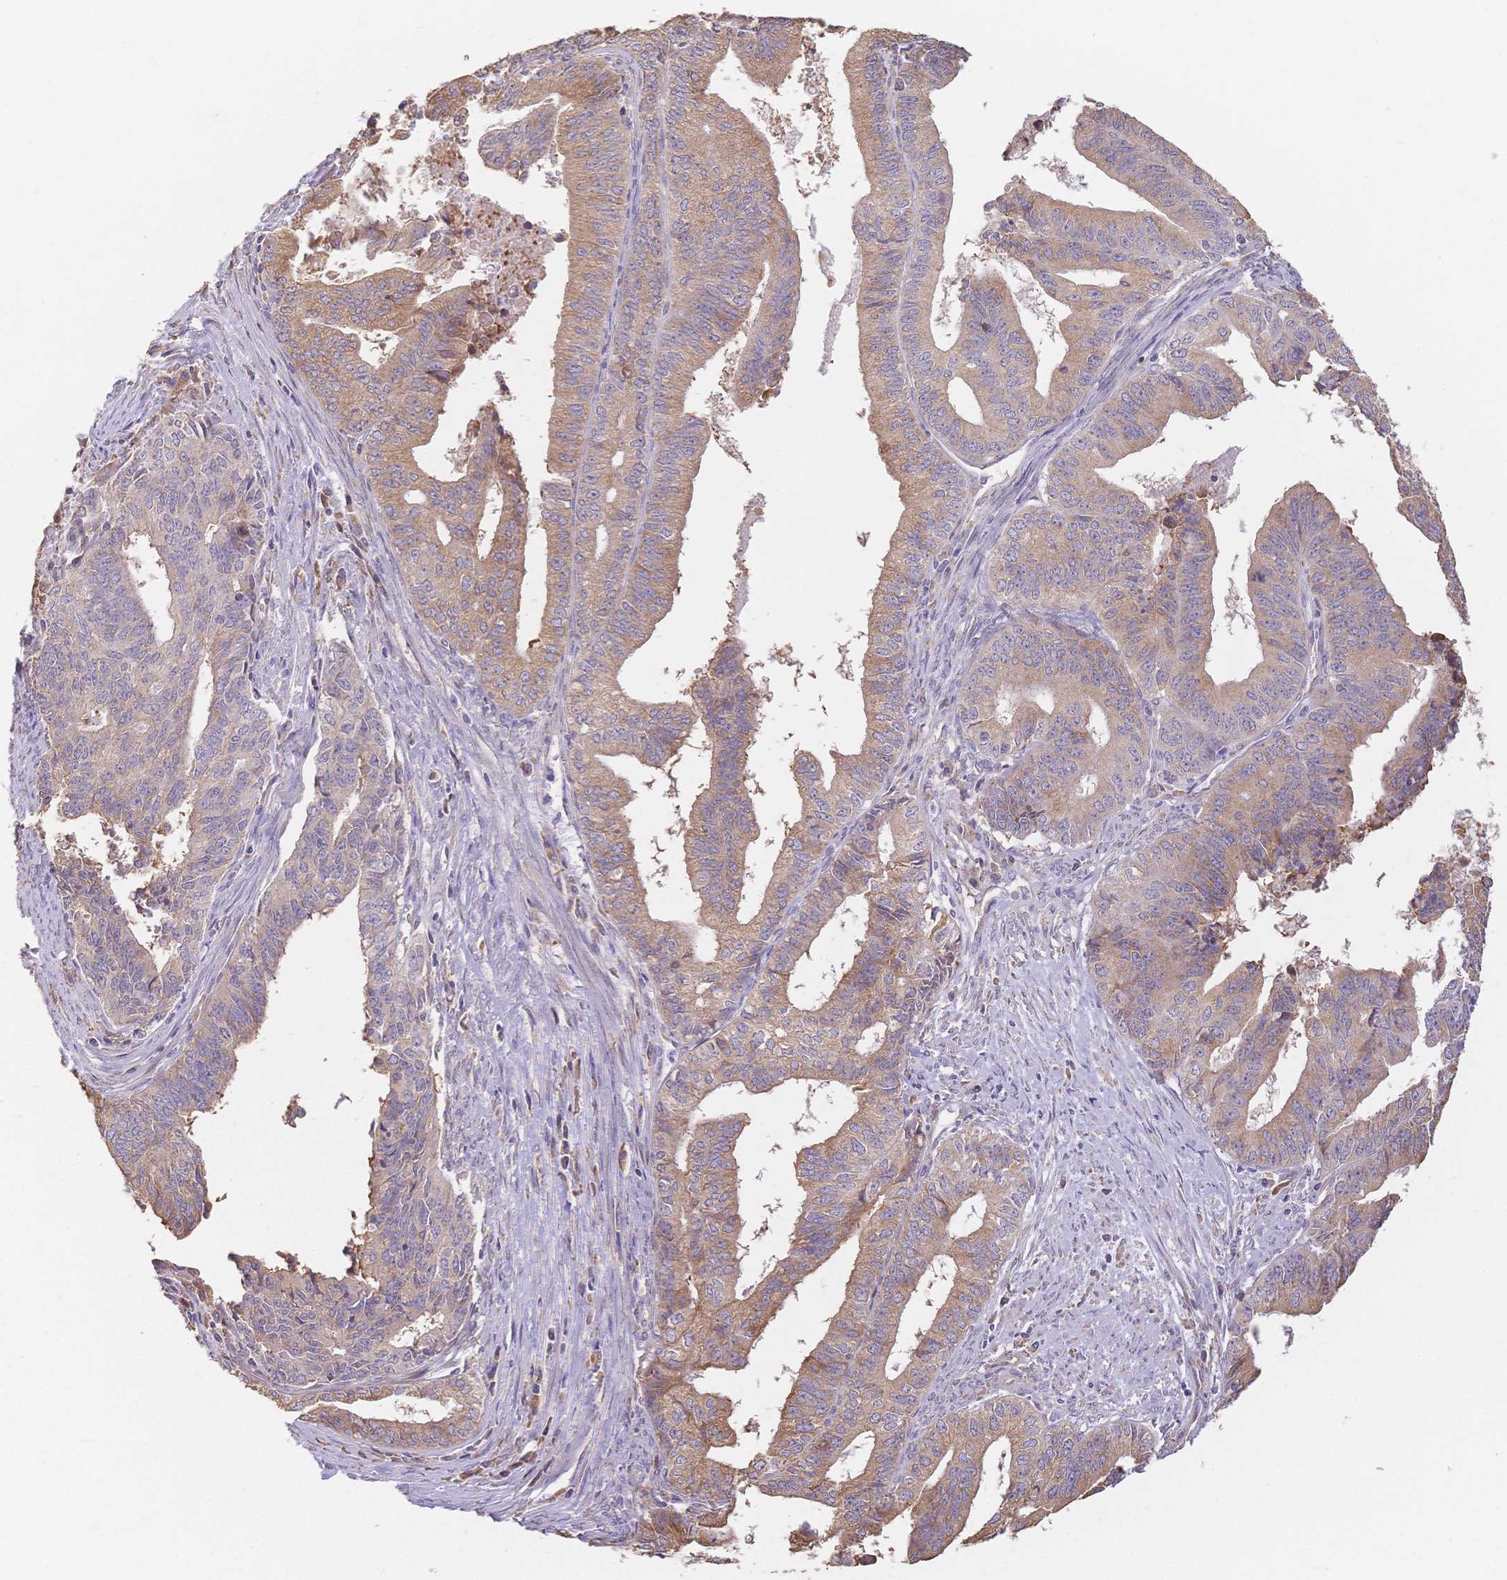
{"staining": {"intensity": "weak", "quantity": ">75%", "location": "cytoplasmic/membranous"}, "tissue": "endometrial cancer", "cell_type": "Tumor cells", "image_type": "cancer", "snomed": [{"axis": "morphology", "description": "Adenocarcinoma, NOS"}, {"axis": "topography", "description": "Endometrium"}], "caption": "This is an image of IHC staining of endometrial cancer (adenocarcinoma), which shows weak positivity in the cytoplasmic/membranous of tumor cells.", "gene": "HS3ST5", "patient": {"sex": "female", "age": 65}}